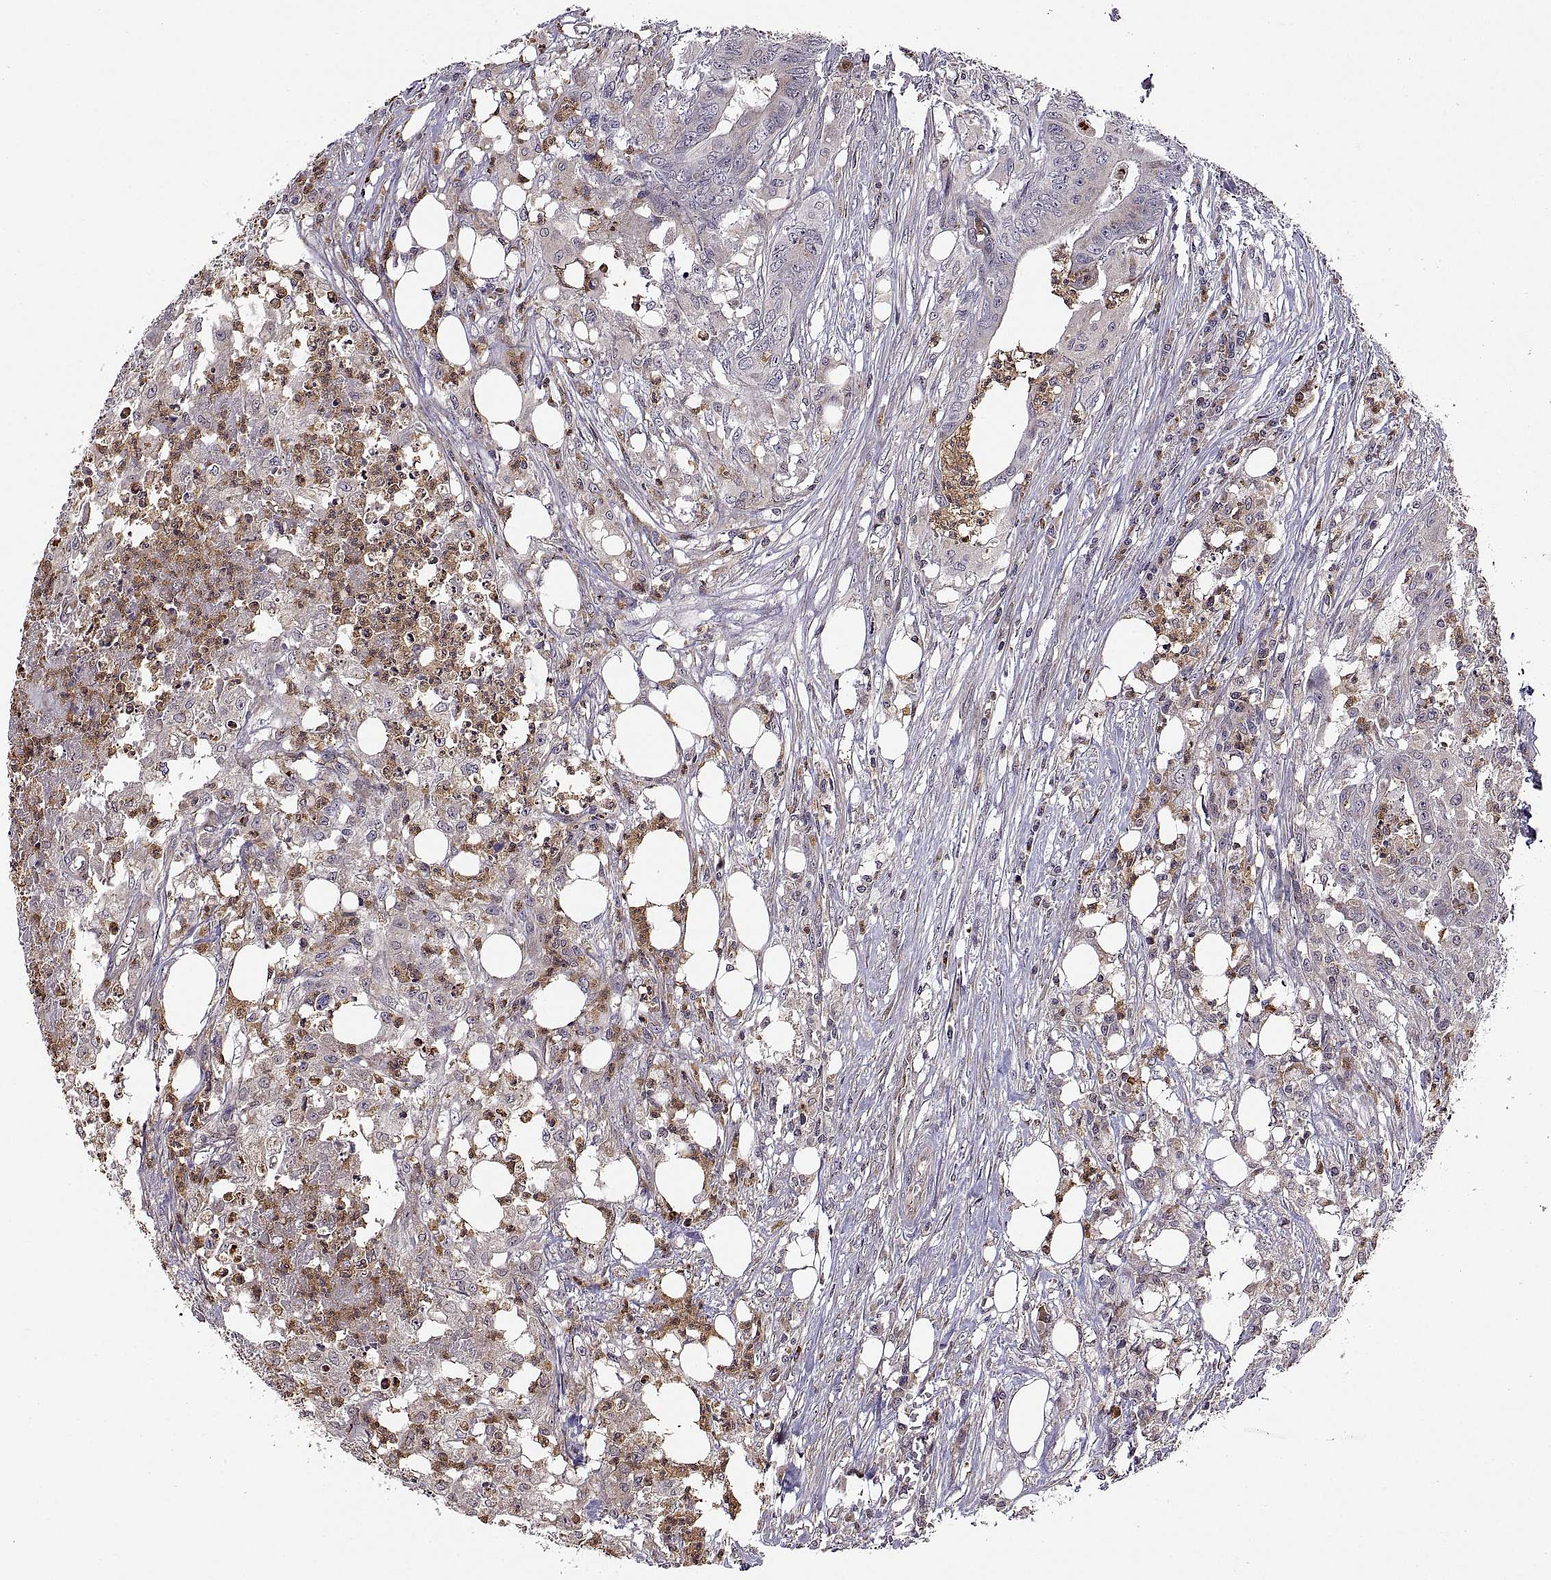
{"staining": {"intensity": "moderate", "quantity": "<25%", "location": "cytoplasmic/membranous"}, "tissue": "colorectal cancer", "cell_type": "Tumor cells", "image_type": "cancer", "snomed": [{"axis": "morphology", "description": "Adenocarcinoma, NOS"}, {"axis": "topography", "description": "Colon"}], "caption": "Immunohistochemistry (IHC) of human colorectal cancer displays low levels of moderate cytoplasmic/membranous positivity in about <25% of tumor cells. (DAB IHC, brown staining for protein, blue staining for nuclei).", "gene": "ACAP1", "patient": {"sex": "male", "age": 84}}